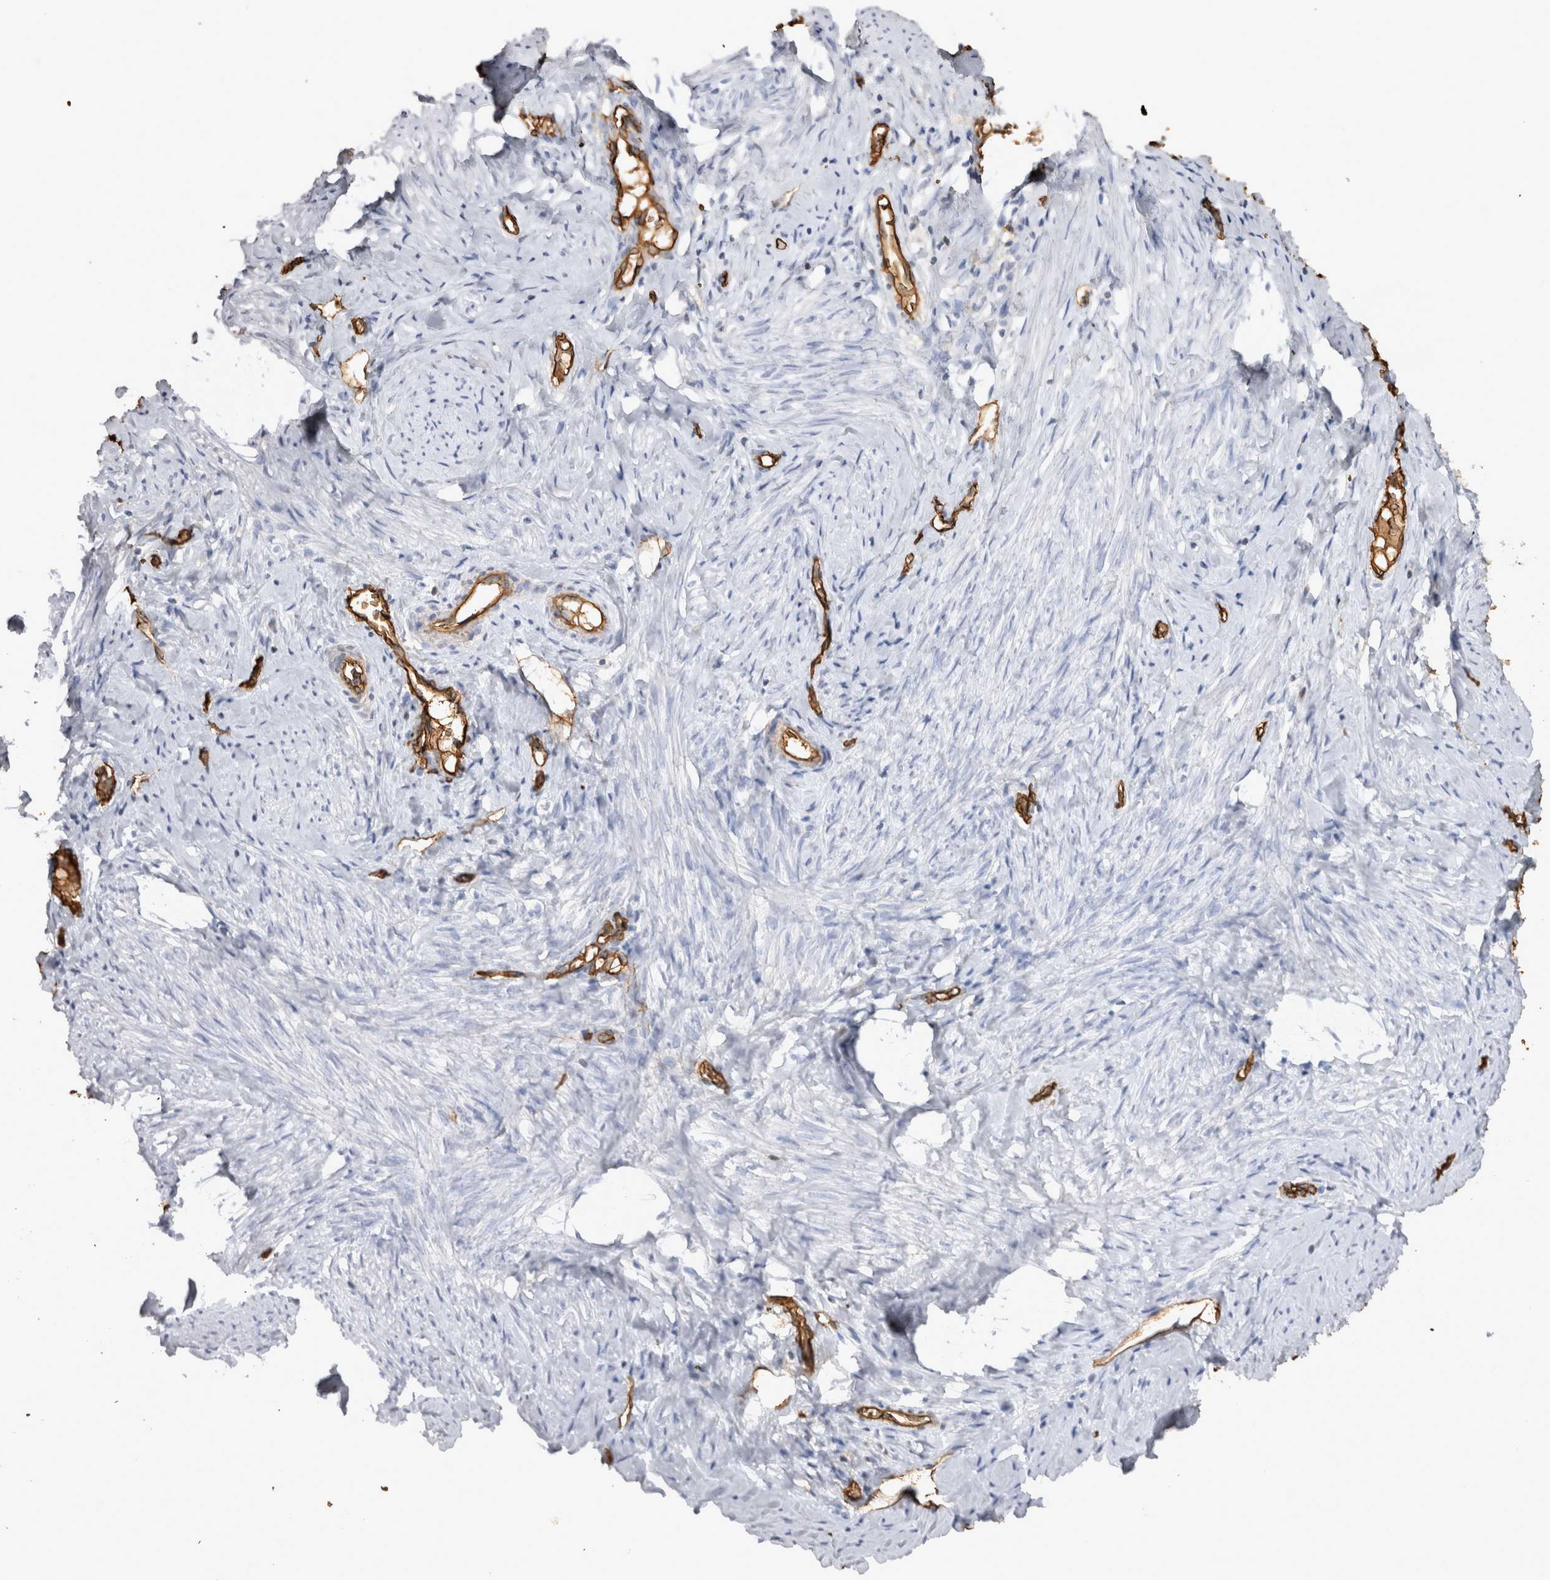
{"staining": {"intensity": "weak", "quantity": ">75%", "location": "cytoplasmic/membranous"}, "tissue": "cervix", "cell_type": "Glandular cells", "image_type": "normal", "snomed": [{"axis": "morphology", "description": "Normal tissue, NOS"}, {"axis": "topography", "description": "Cervix"}], "caption": "The micrograph reveals immunohistochemical staining of benign cervix. There is weak cytoplasmic/membranous expression is present in about >75% of glandular cells.", "gene": "IL17RC", "patient": {"sex": "female", "age": 36}}